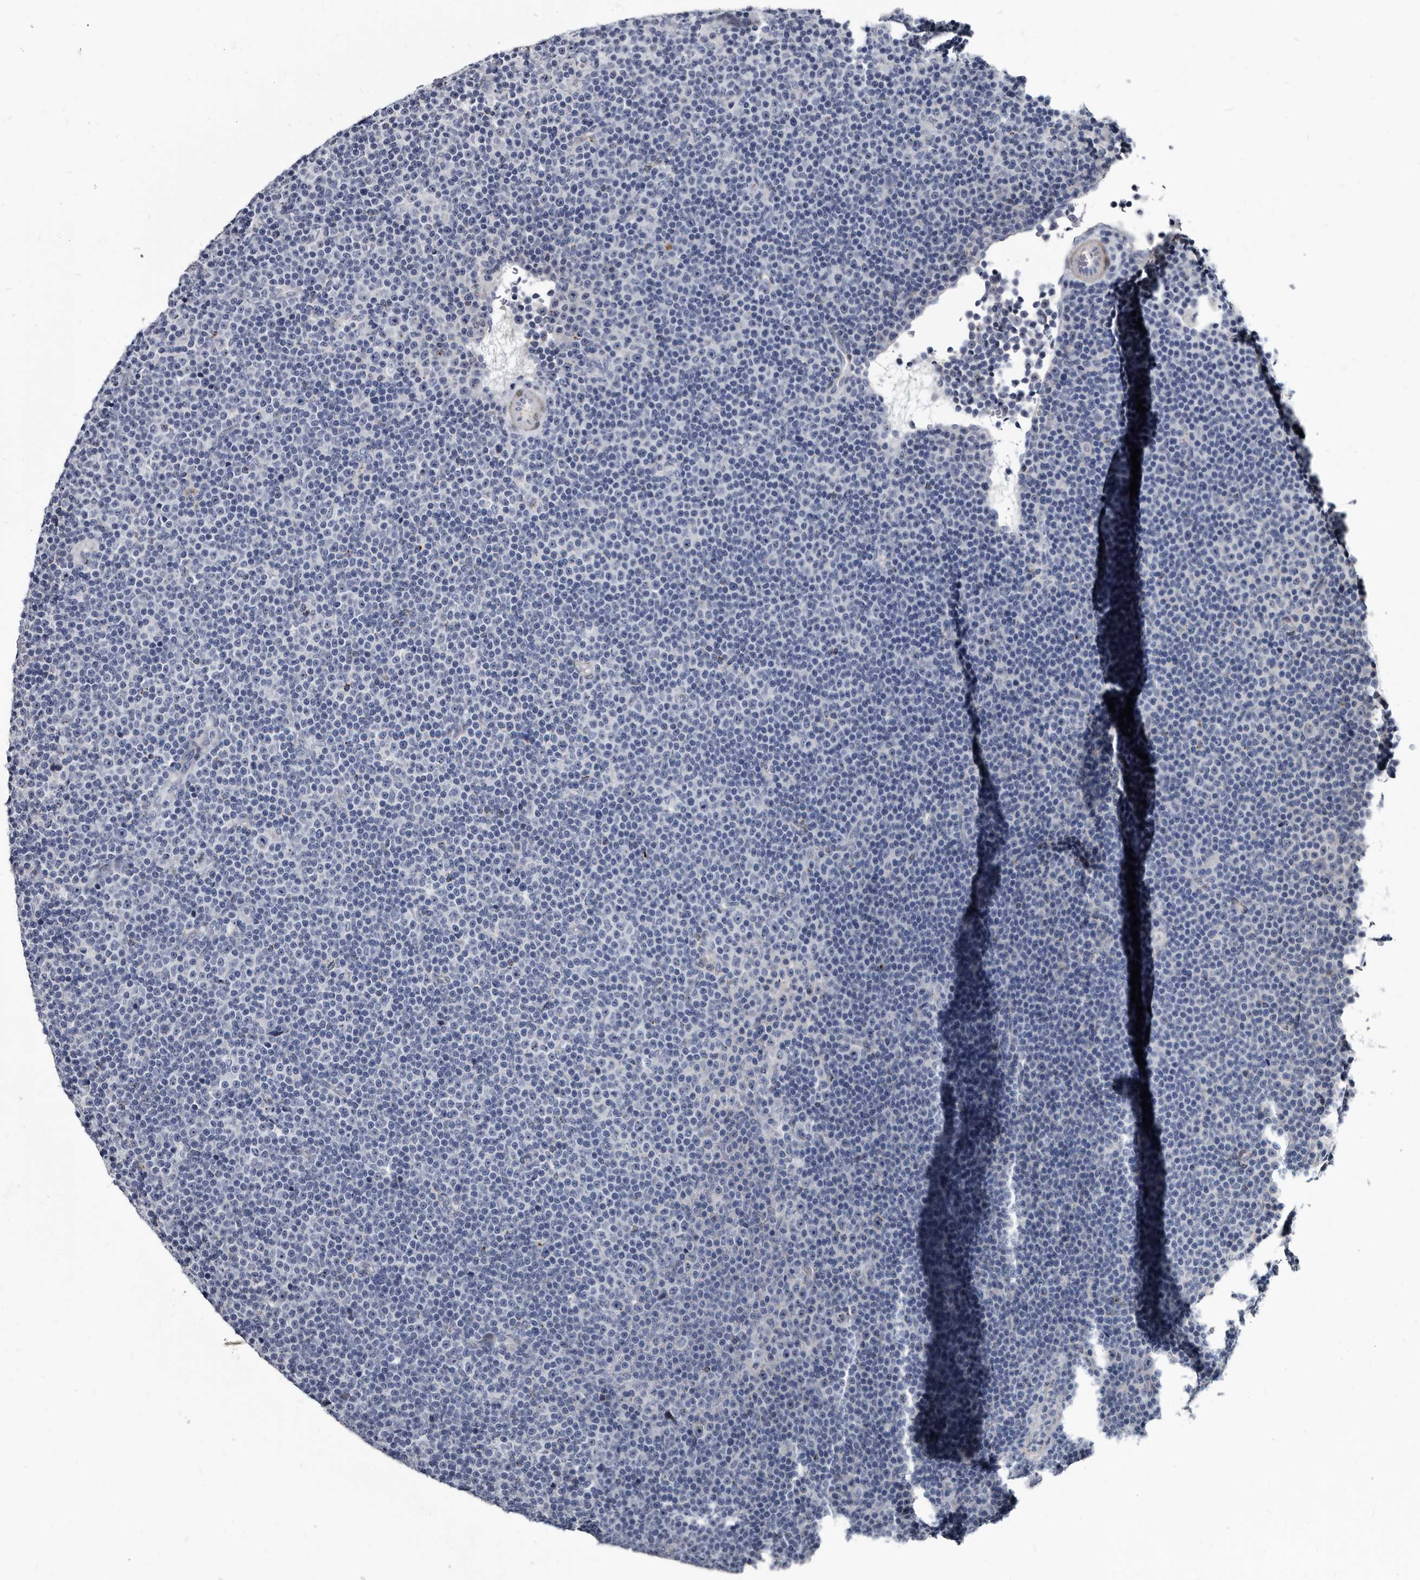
{"staining": {"intensity": "negative", "quantity": "none", "location": "none"}, "tissue": "lymphoma", "cell_type": "Tumor cells", "image_type": "cancer", "snomed": [{"axis": "morphology", "description": "Malignant lymphoma, non-Hodgkin's type, Low grade"}, {"axis": "topography", "description": "Lymph node"}], "caption": "Lymphoma stained for a protein using IHC shows no staining tumor cells.", "gene": "PRSS8", "patient": {"sex": "female", "age": 67}}